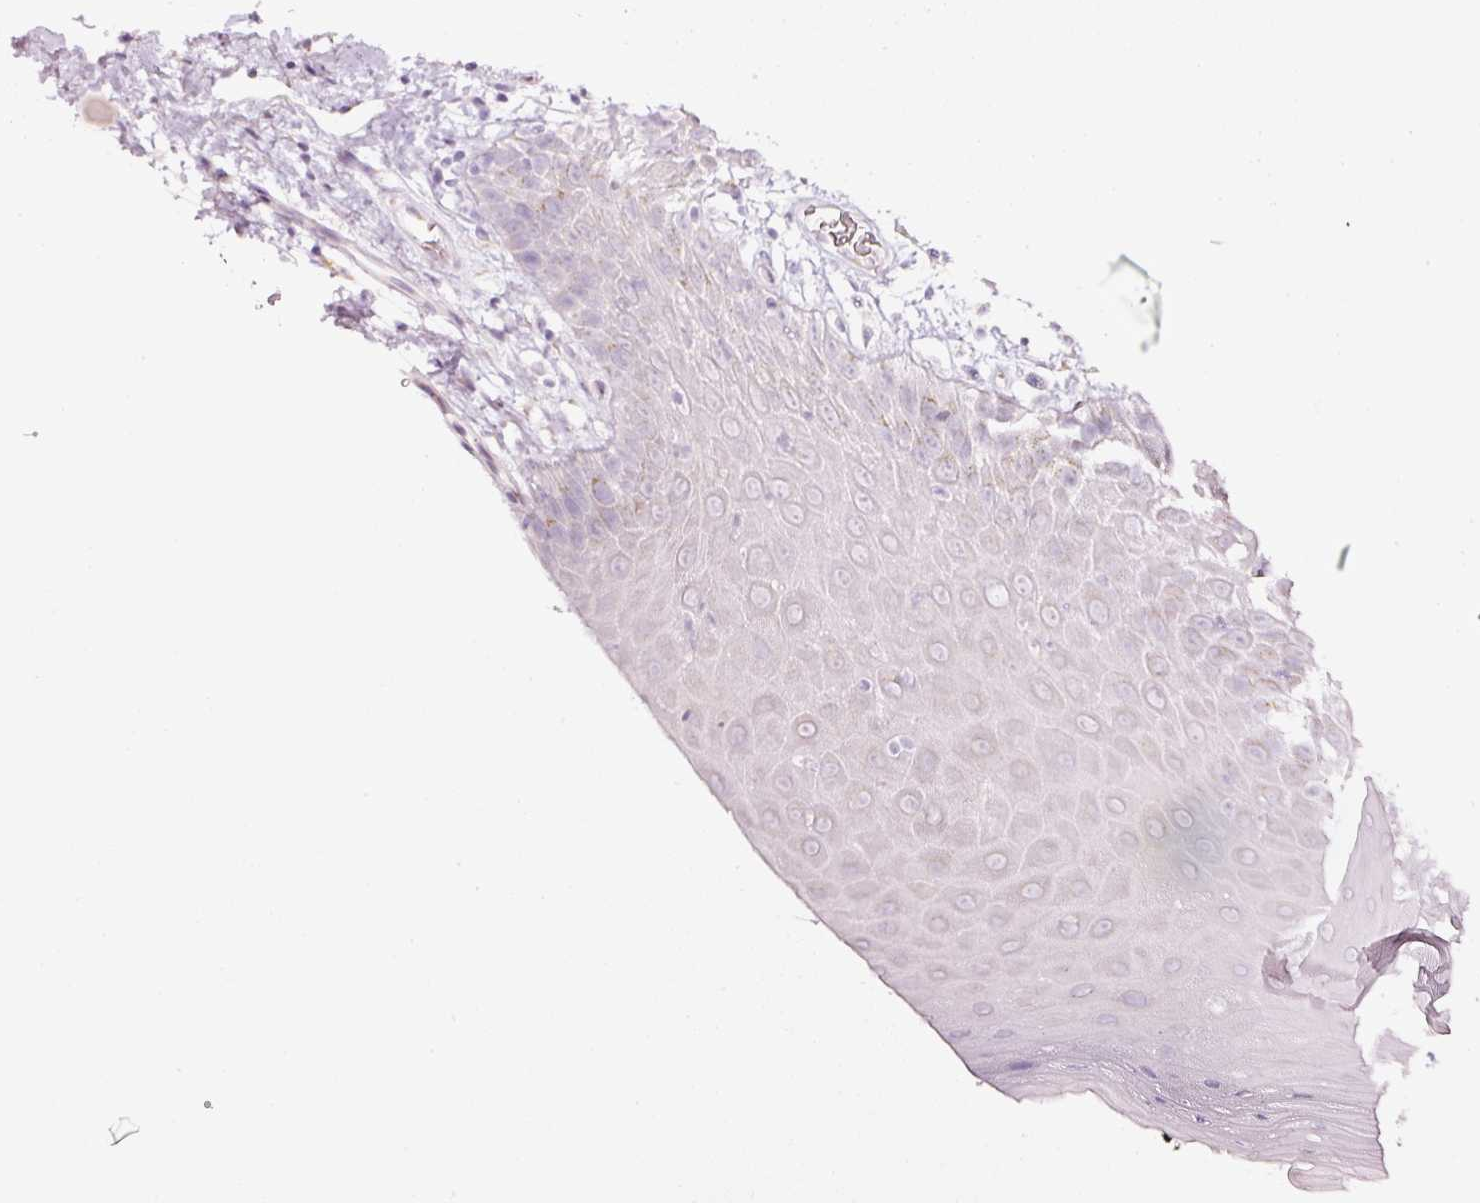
{"staining": {"intensity": "negative", "quantity": "none", "location": "none"}, "tissue": "oral mucosa", "cell_type": "Squamous epithelial cells", "image_type": "normal", "snomed": [{"axis": "morphology", "description": "Normal tissue, NOS"}, {"axis": "topography", "description": "Oral tissue"}, {"axis": "topography", "description": "Tounge, NOS"}], "caption": "There is no significant positivity in squamous epithelial cells of oral mucosa. The staining is performed using DAB brown chromogen with nuclei counter-stained in using hematoxylin.", "gene": "SDF4", "patient": {"sex": "female", "age": 59}}